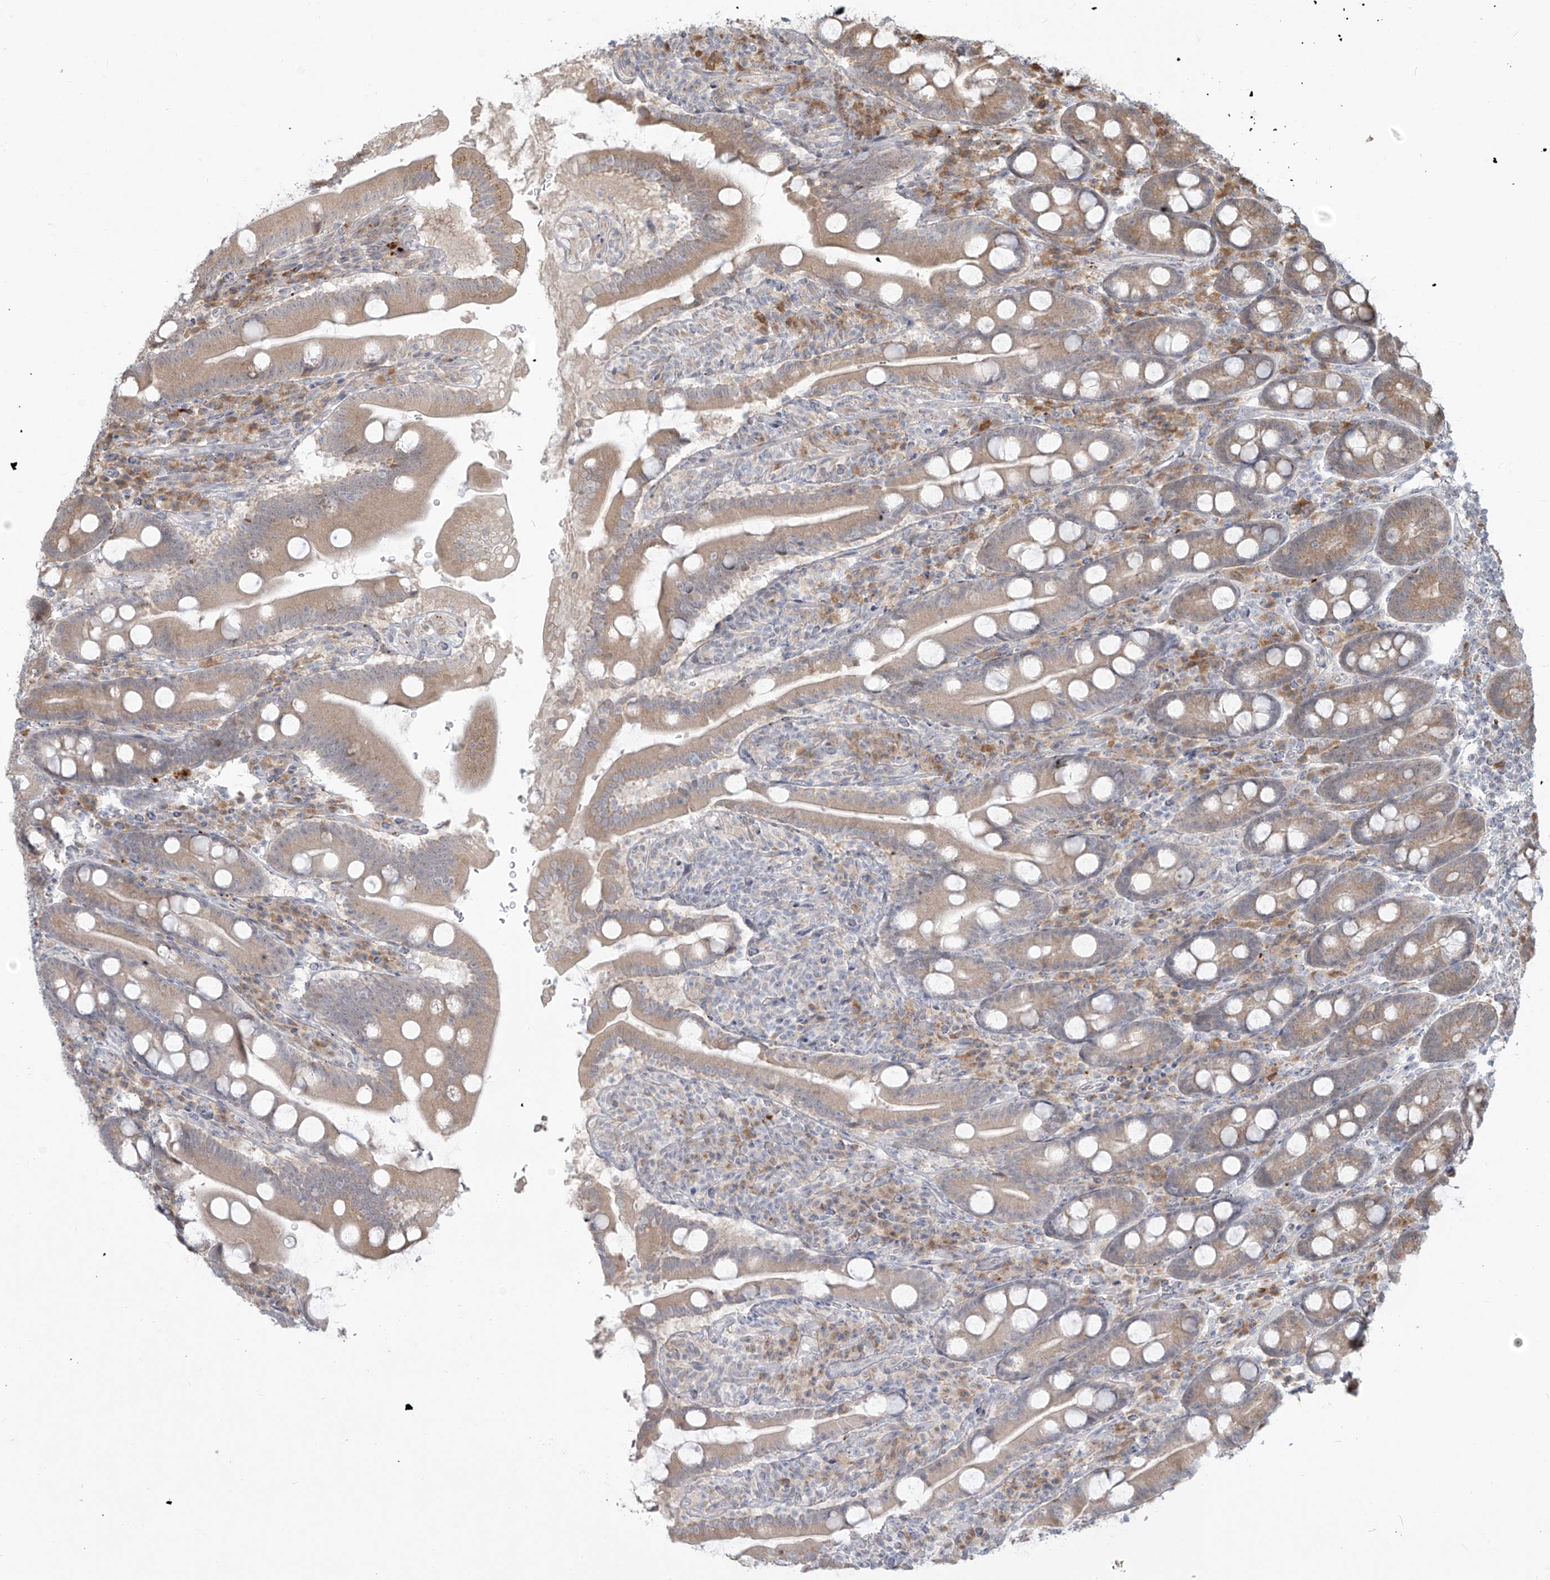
{"staining": {"intensity": "moderate", "quantity": ">75%", "location": "cytoplasmic/membranous"}, "tissue": "duodenum", "cell_type": "Glandular cells", "image_type": "normal", "snomed": [{"axis": "morphology", "description": "Normal tissue, NOS"}, {"axis": "topography", "description": "Duodenum"}], "caption": "Immunohistochemical staining of normal human duodenum displays moderate cytoplasmic/membranous protein expression in approximately >75% of glandular cells. The protein is shown in brown color, while the nuclei are stained blue.", "gene": "PLEKHM3", "patient": {"sex": "male", "age": 35}}